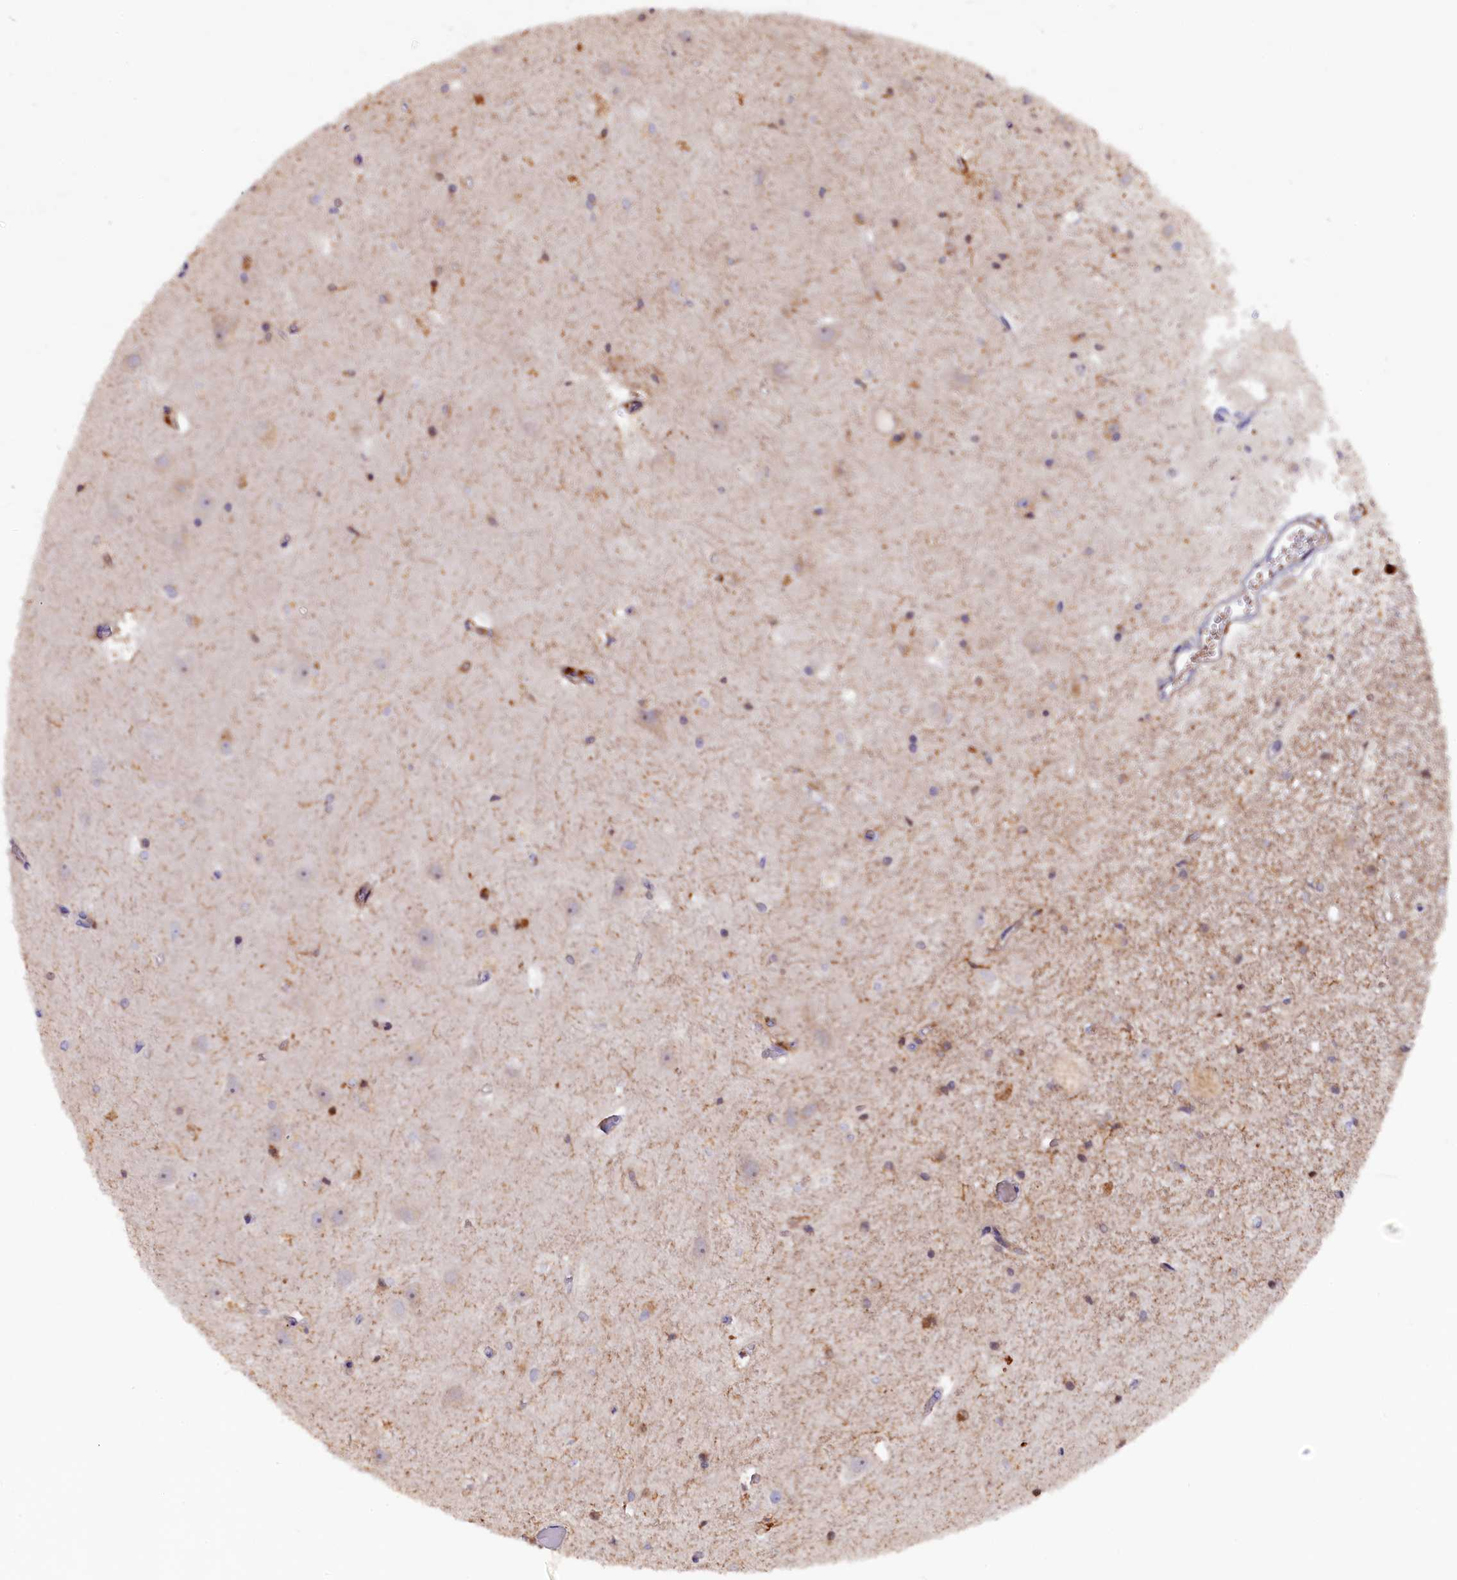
{"staining": {"intensity": "negative", "quantity": "none", "location": "none"}, "tissue": "hippocampus", "cell_type": "Glial cells", "image_type": "normal", "snomed": [{"axis": "morphology", "description": "Normal tissue, NOS"}, {"axis": "topography", "description": "Hippocampus"}], "caption": "This photomicrograph is of benign hippocampus stained with immunohistochemistry (IHC) to label a protein in brown with the nuclei are counter-stained blue. There is no positivity in glial cells. (Stains: DAB (3,3'-diaminobenzidine) immunohistochemistry with hematoxylin counter stain, Microscopy: brightfield microscopy at high magnification).", "gene": "FERMT1", "patient": {"sex": "female", "age": 52}}